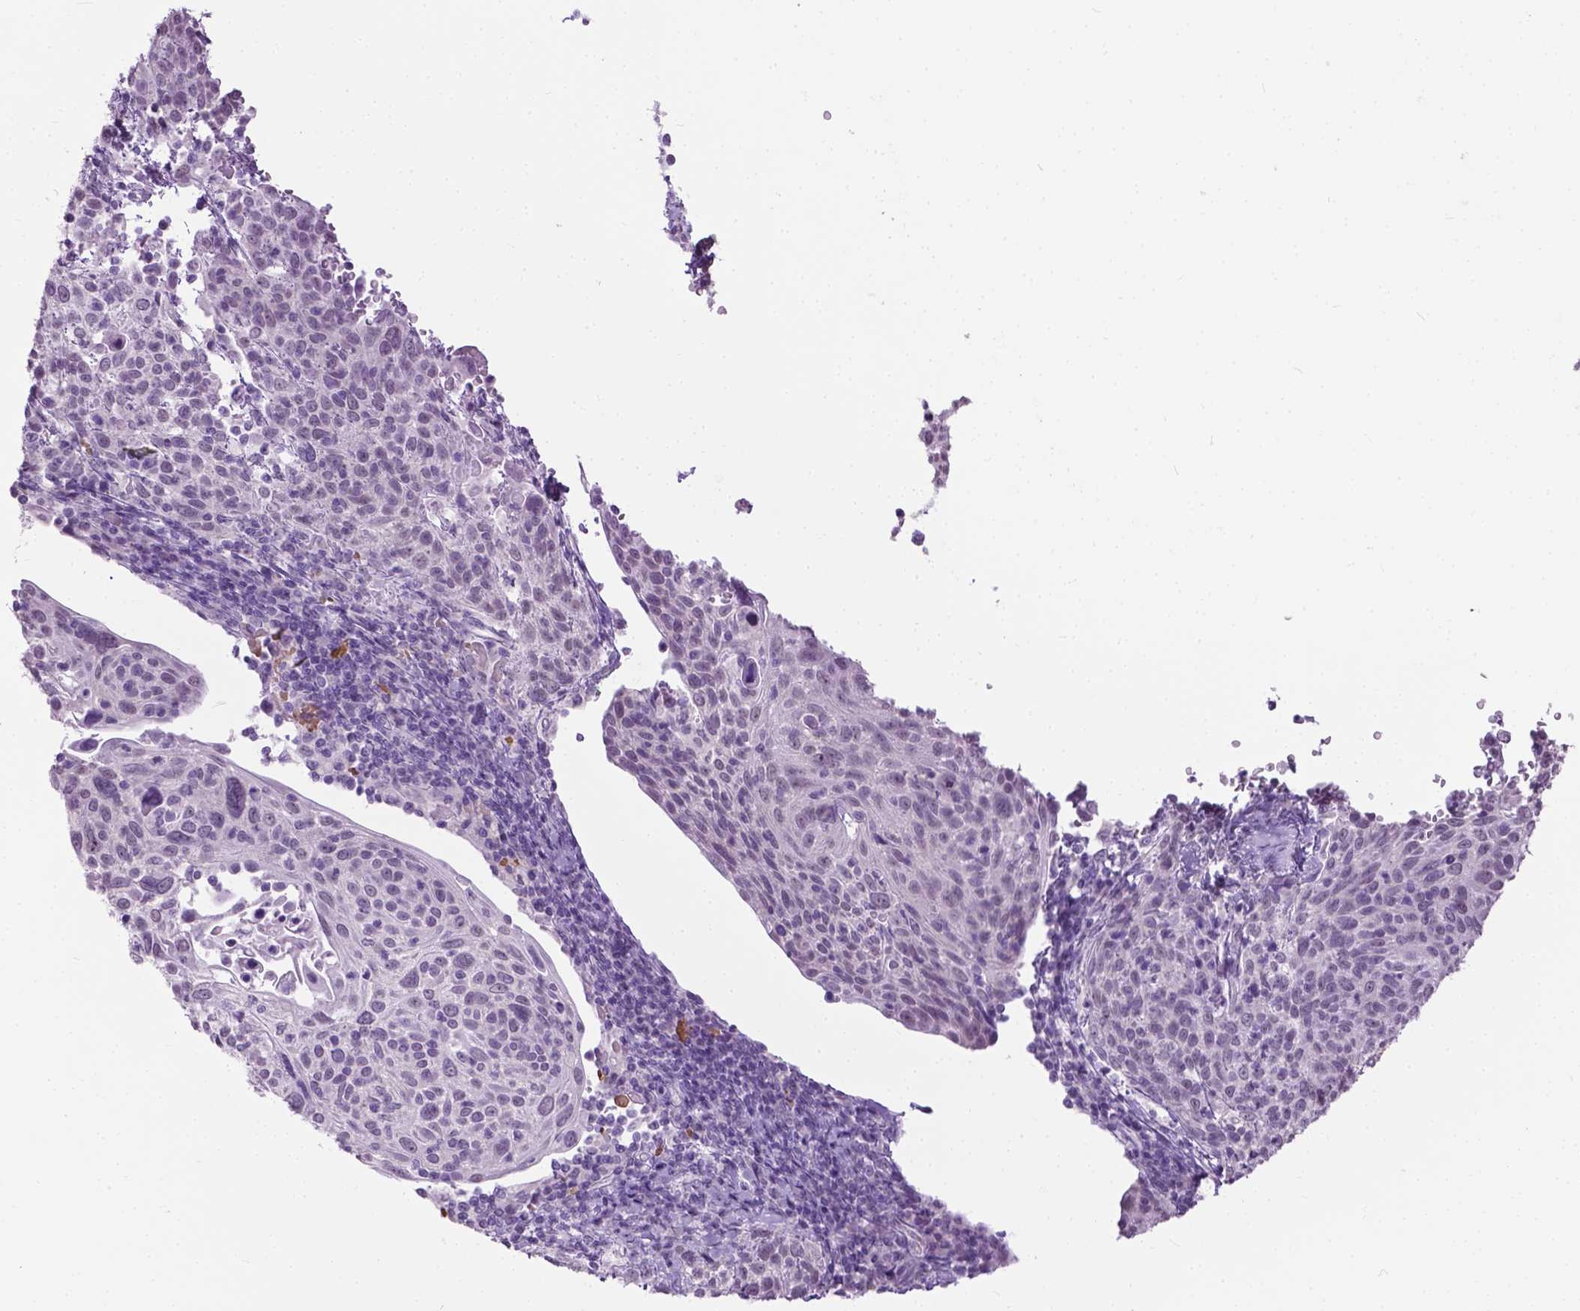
{"staining": {"intensity": "negative", "quantity": "none", "location": "none"}, "tissue": "cervical cancer", "cell_type": "Tumor cells", "image_type": "cancer", "snomed": [{"axis": "morphology", "description": "Squamous cell carcinoma, NOS"}, {"axis": "topography", "description": "Cervix"}], "caption": "Tumor cells are negative for brown protein staining in cervical cancer.", "gene": "GPR37L1", "patient": {"sex": "female", "age": 61}}